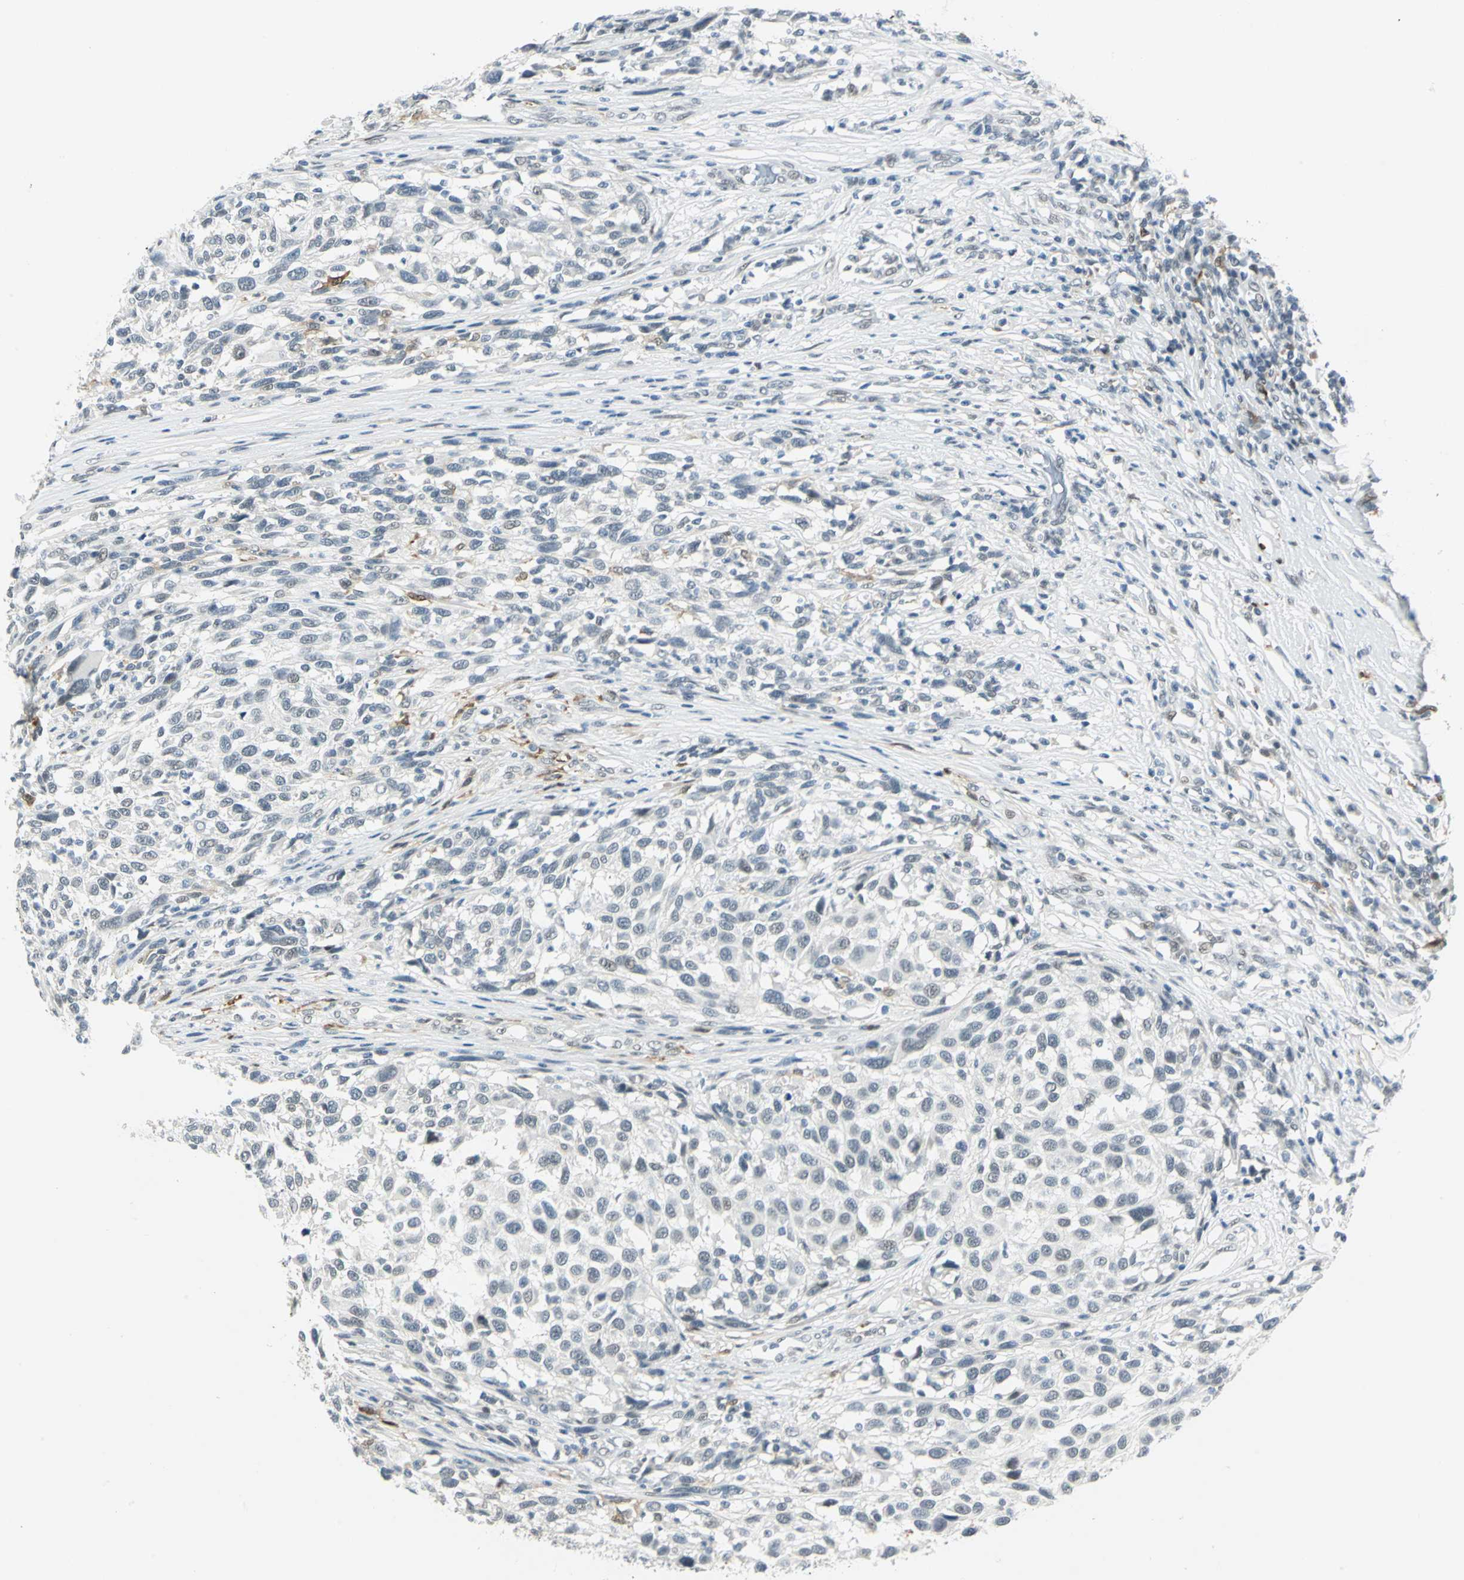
{"staining": {"intensity": "negative", "quantity": "none", "location": "none"}, "tissue": "melanoma", "cell_type": "Tumor cells", "image_type": "cancer", "snomed": [{"axis": "morphology", "description": "Malignant melanoma, Metastatic site"}, {"axis": "topography", "description": "Lymph node"}], "caption": "Malignant melanoma (metastatic site) stained for a protein using IHC displays no positivity tumor cells.", "gene": "MTMR10", "patient": {"sex": "male", "age": 61}}